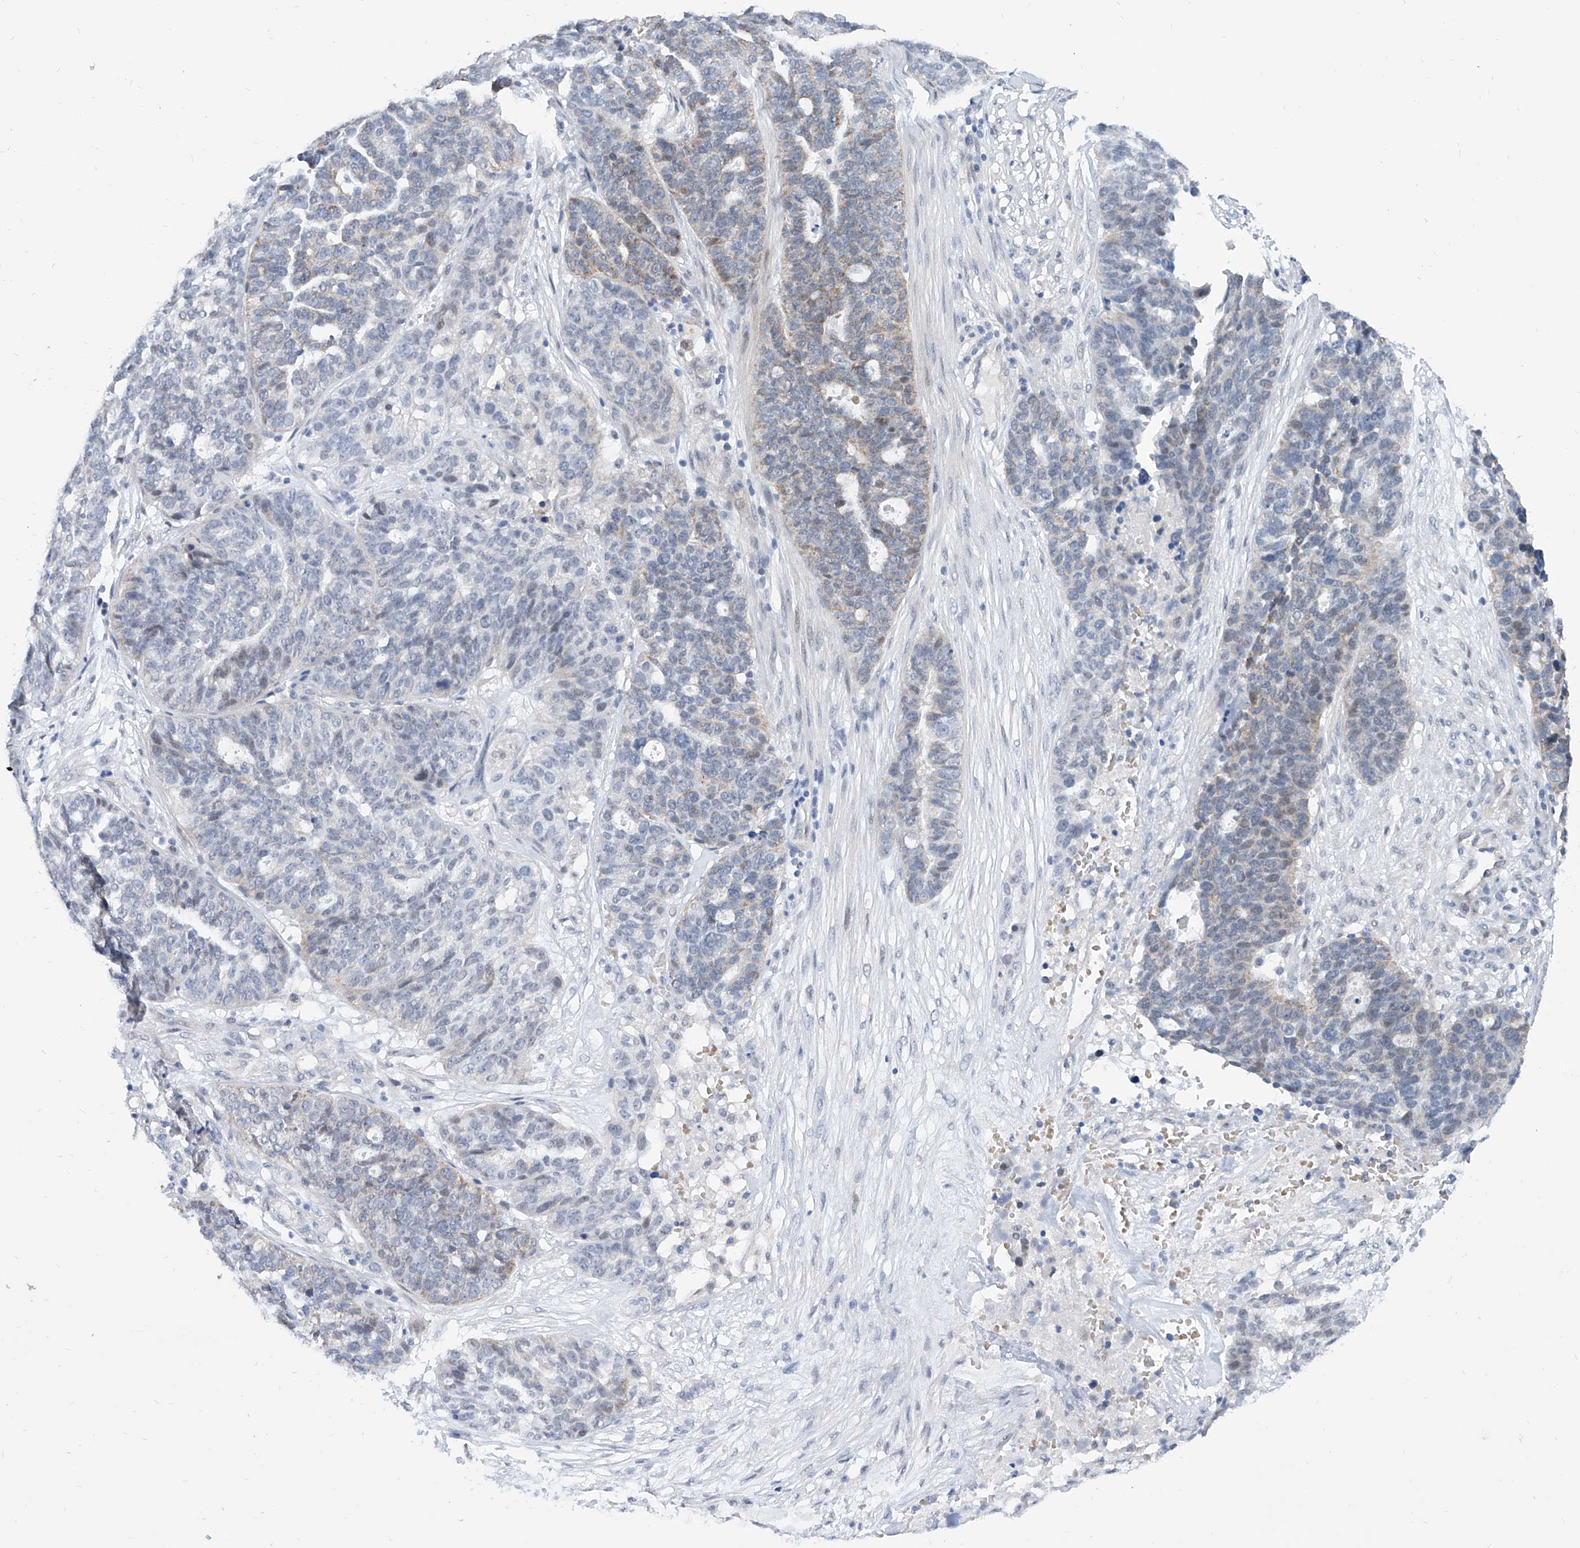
{"staining": {"intensity": "weak", "quantity": "25%-75%", "location": "cytoplasmic/membranous"}, "tissue": "ovarian cancer", "cell_type": "Tumor cells", "image_type": "cancer", "snomed": [{"axis": "morphology", "description": "Cystadenocarcinoma, serous, NOS"}, {"axis": "topography", "description": "Ovary"}], "caption": "Protein expression analysis of ovarian cancer shows weak cytoplasmic/membranous positivity in approximately 25%-75% of tumor cells.", "gene": "BPTF", "patient": {"sex": "female", "age": 59}}